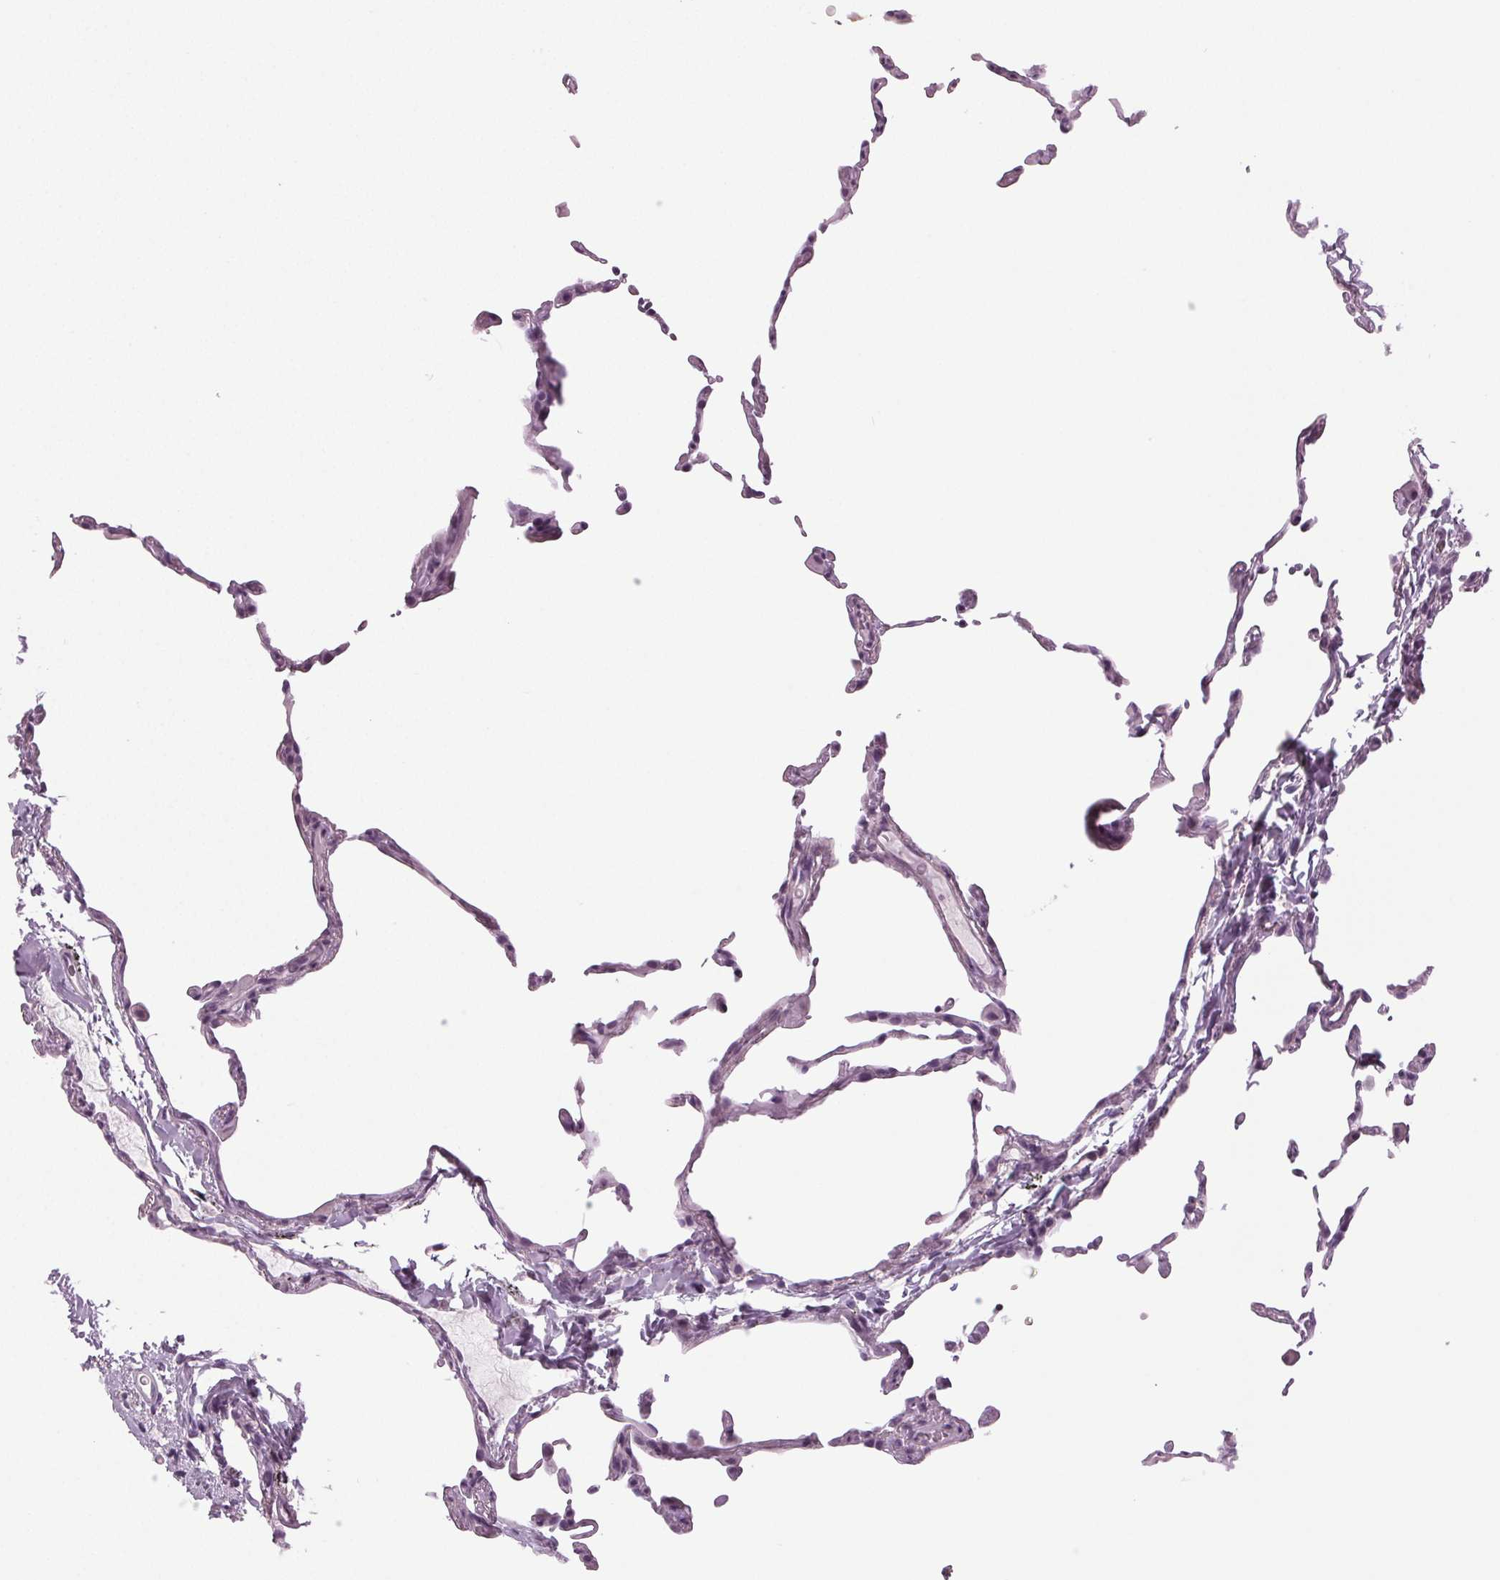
{"staining": {"intensity": "negative", "quantity": "none", "location": "none"}, "tissue": "lung", "cell_type": "Alveolar cells", "image_type": "normal", "snomed": [{"axis": "morphology", "description": "Normal tissue, NOS"}, {"axis": "topography", "description": "Lung"}], "caption": "Immunohistochemistry of benign human lung displays no positivity in alveolar cells.", "gene": "DNAH12", "patient": {"sex": "female", "age": 57}}